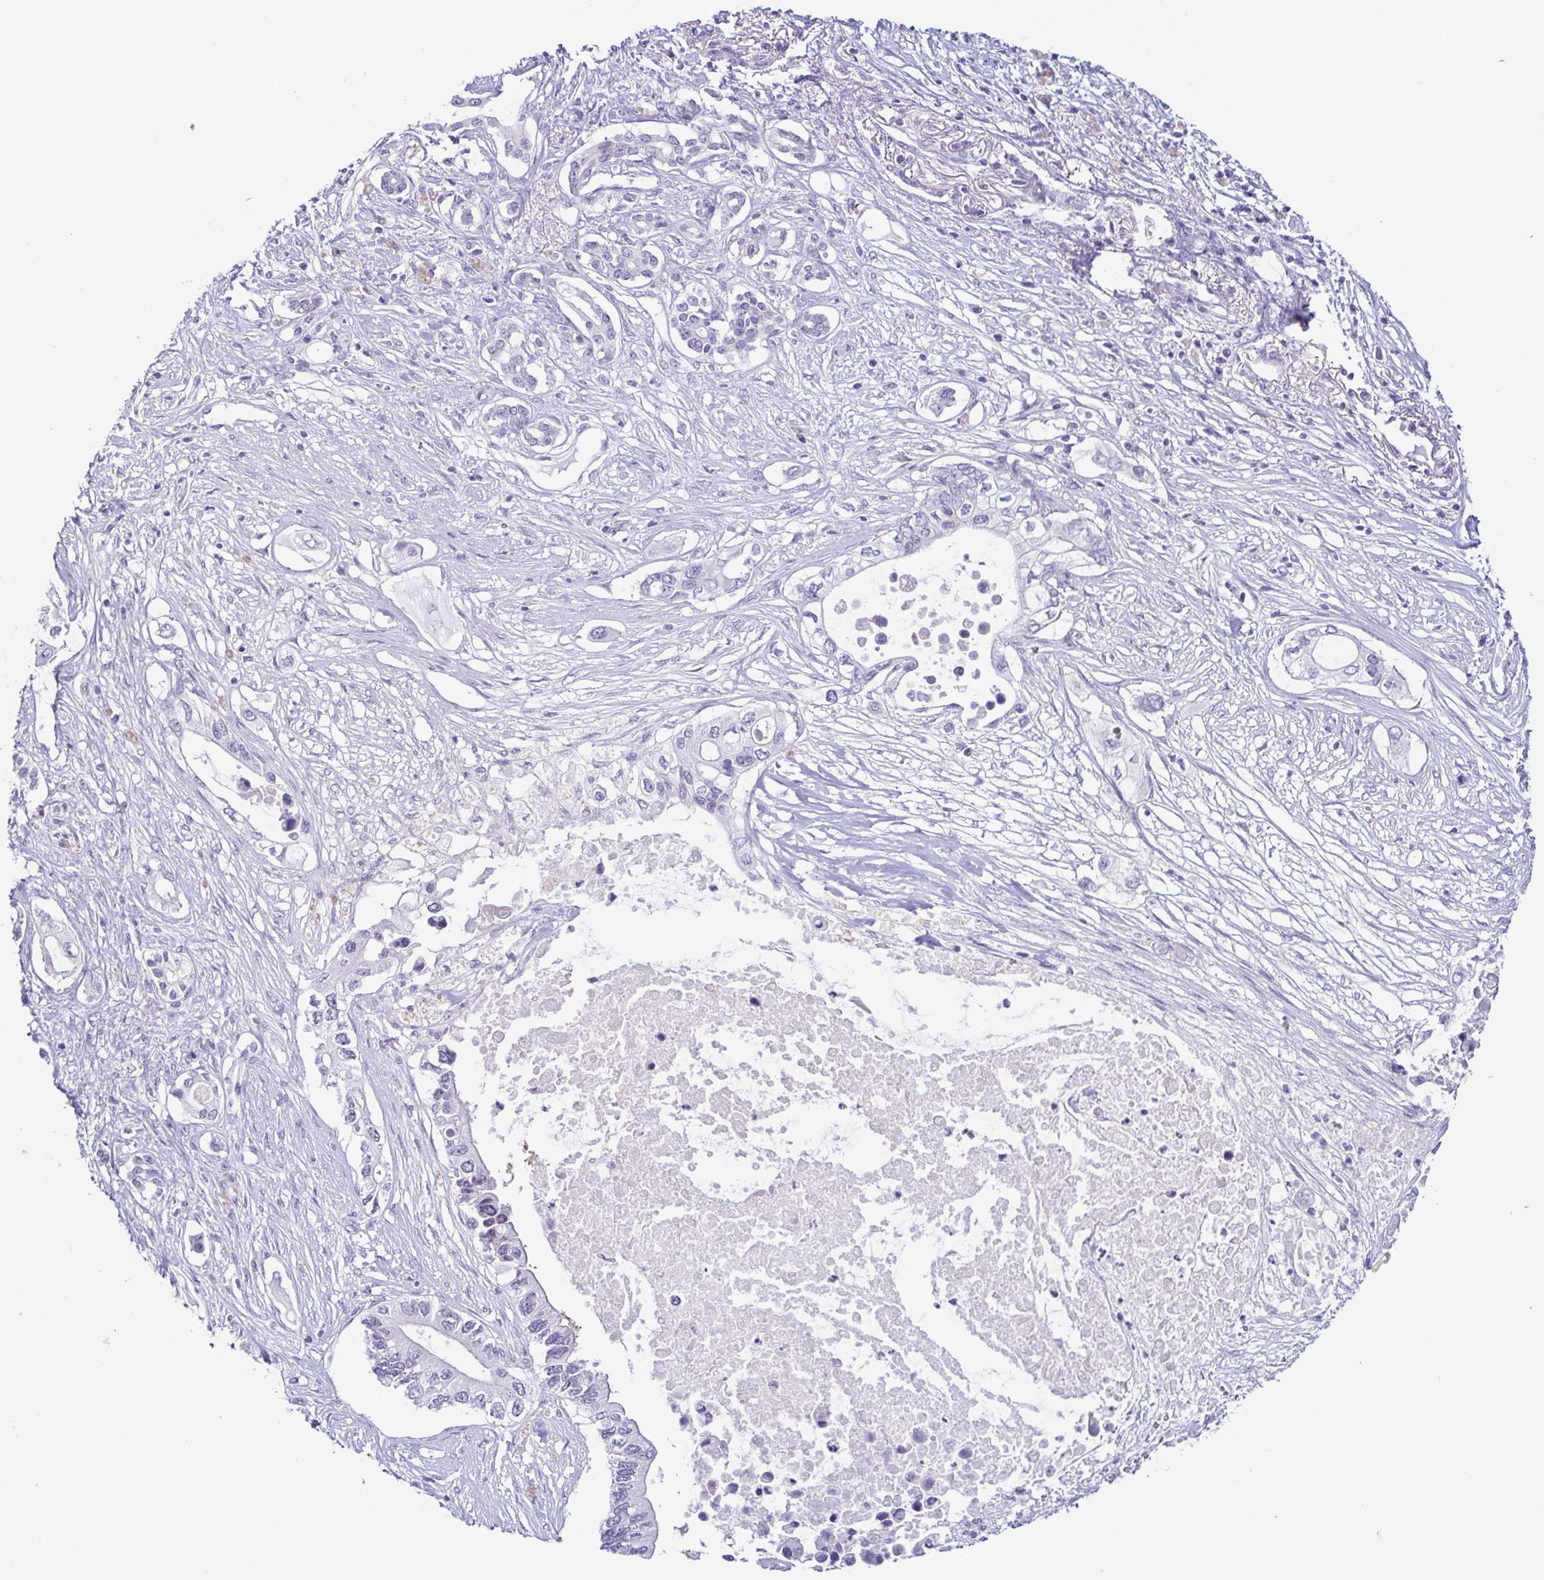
{"staining": {"intensity": "negative", "quantity": "none", "location": "none"}, "tissue": "pancreatic cancer", "cell_type": "Tumor cells", "image_type": "cancer", "snomed": [{"axis": "morphology", "description": "Adenocarcinoma, NOS"}, {"axis": "topography", "description": "Pancreas"}], "caption": "IHC micrograph of adenocarcinoma (pancreatic) stained for a protein (brown), which exhibits no positivity in tumor cells. The staining is performed using DAB brown chromogen with nuclei counter-stained in using hematoxylin.", "gene": "TERT", "patient": {"sex": "female", "age": 63}}